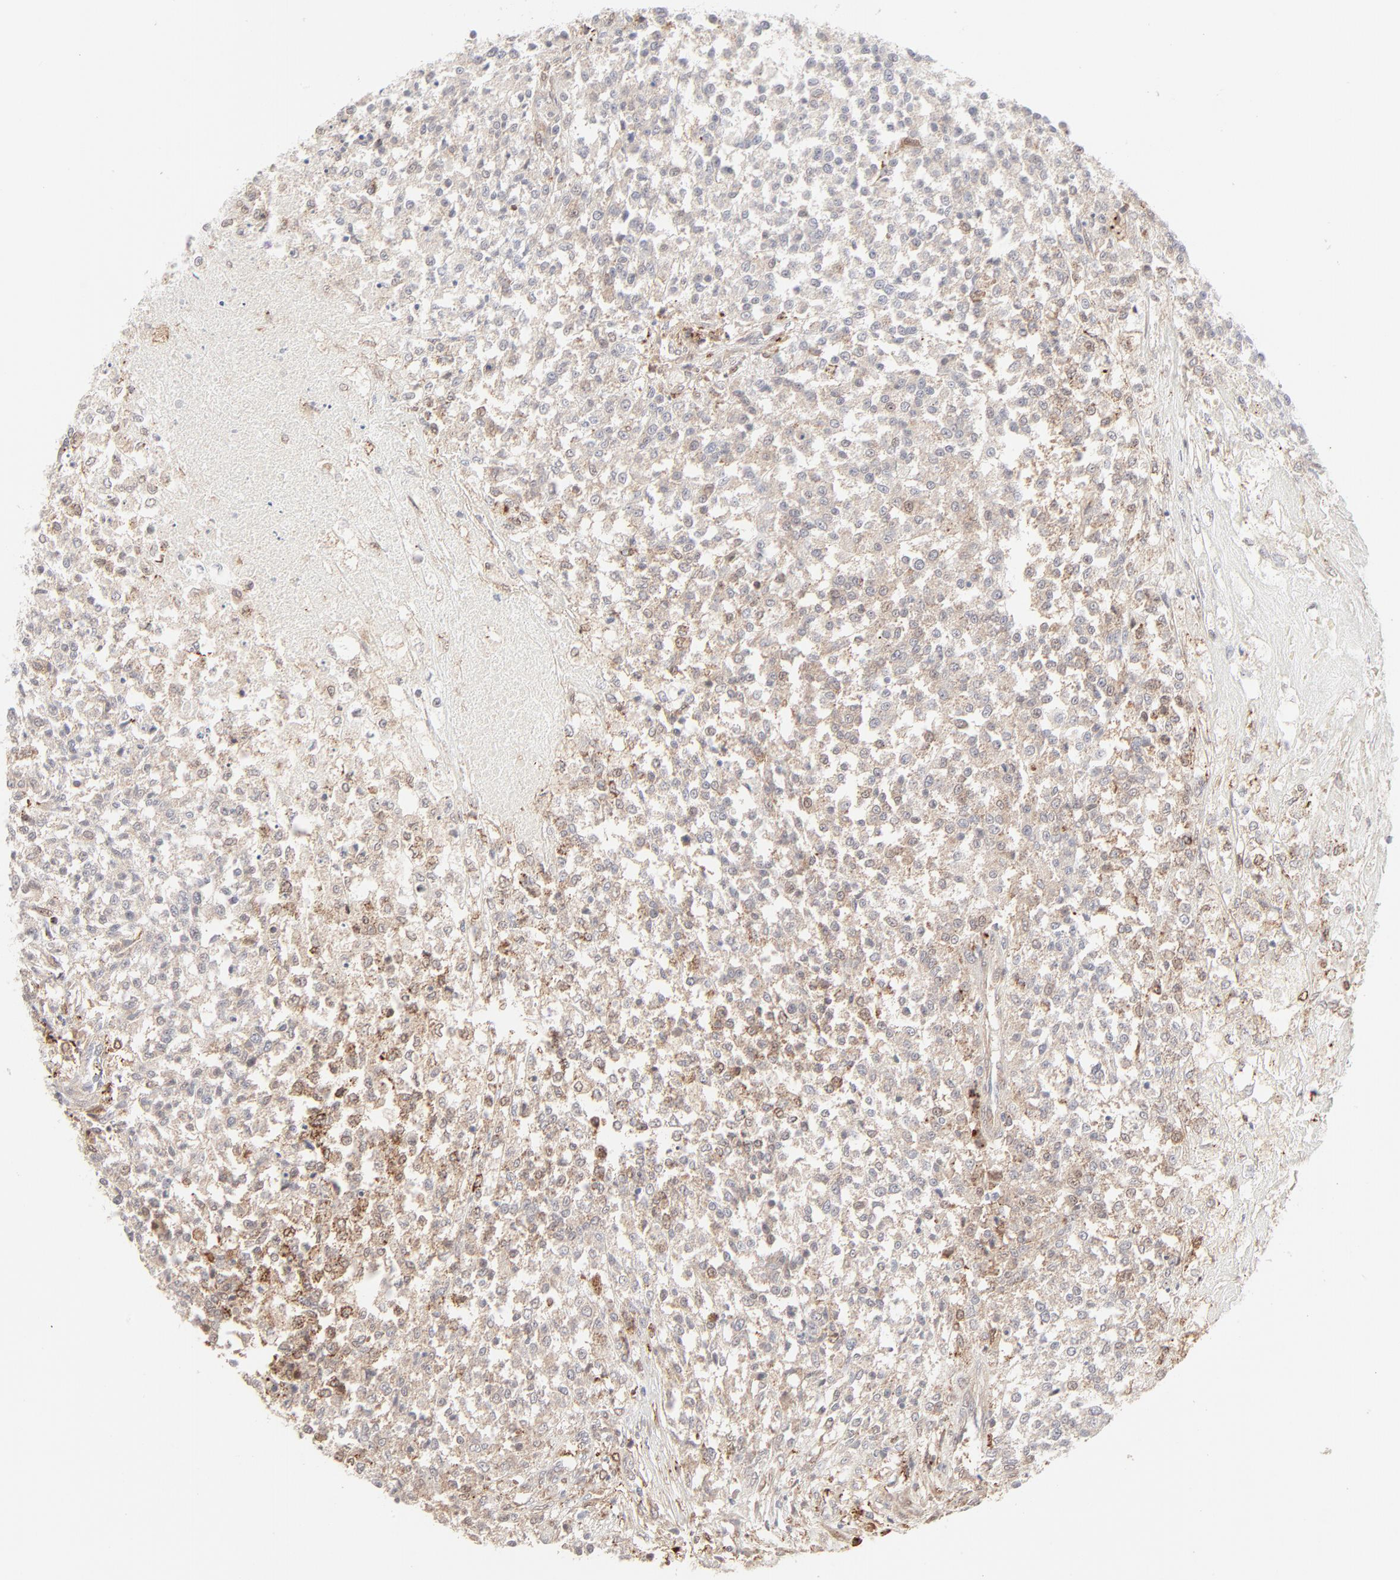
{"staining": {"intensity": "negative", "quantity": "none", "location": "none"}, "tissue": "testis cancer", "cell_type": "Tumor cells", "image_type": "cancer", "snomed": [{"axis": "morphology", "description": "Seminoma, NOS"}, {"axis": "topography", "description": "Testis"}], "caption": "Tumor cells show no significant expression in testis cancer (seminoma).", "gene": "LGALS2", "patient": {"sex": "male", "age": 59}}